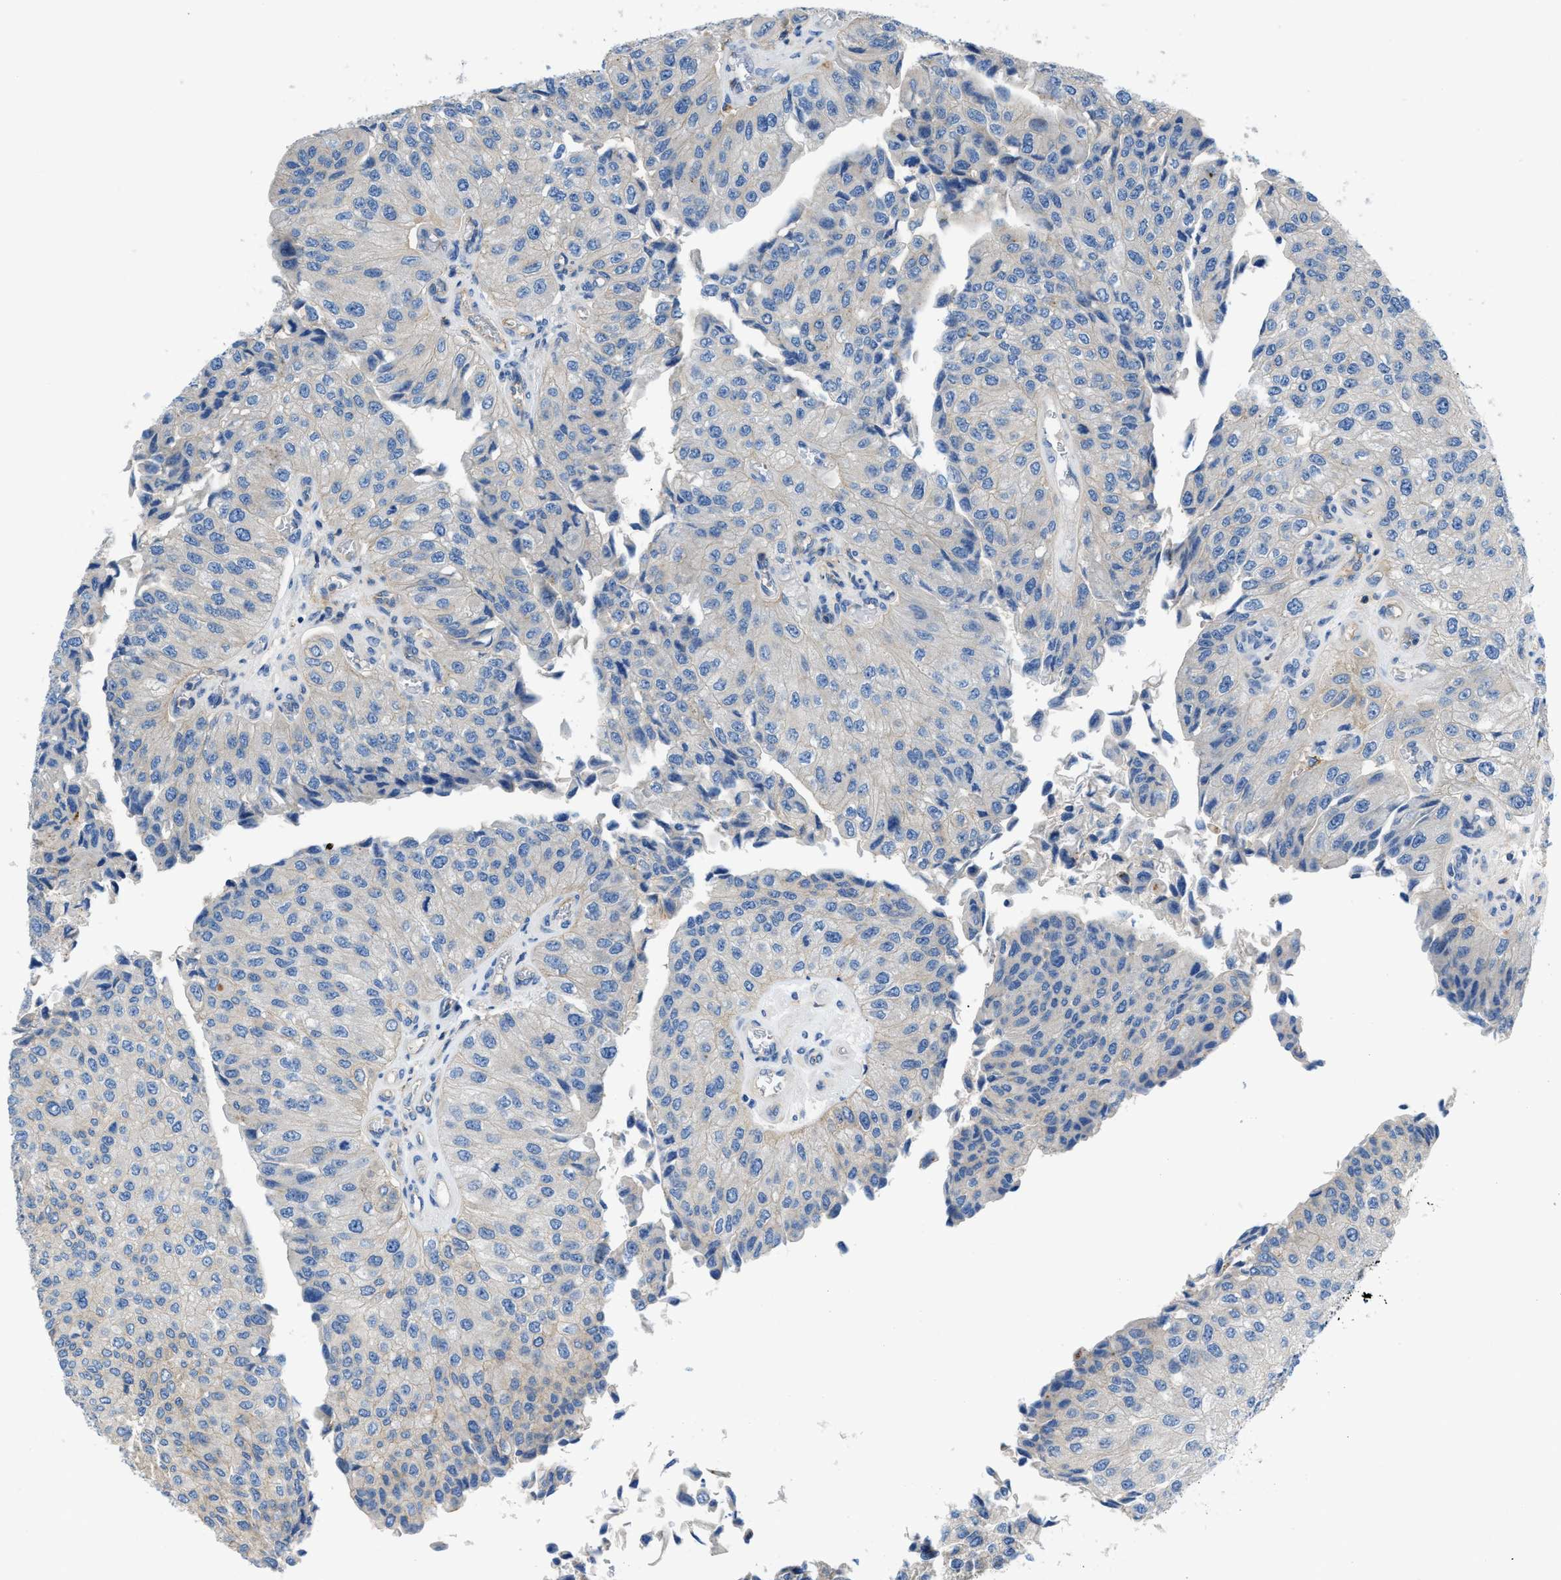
{"staining": {"intensity": "weak", "quantity": "<25%", "location": "cytoplasmic/membranous"}, "tissue": "urothelial cancer", "cell_type": "Tumor cells", "image_type": "cancer", "snomed": [{"axis": "morphology", "description": "Urothelial carcinoma, High grade"}, {"axis": "topography", "description": "Kidney"}, {"axis": "topography", "description": "Urinary bladder"}], "caption": "Micrograph shows no protein positivity in tumor cells of urothelial cancer tissue. Nuclei are stained in blue.", "gene": "ORAI1", "patient": {"sex": "male", "age": 77}}